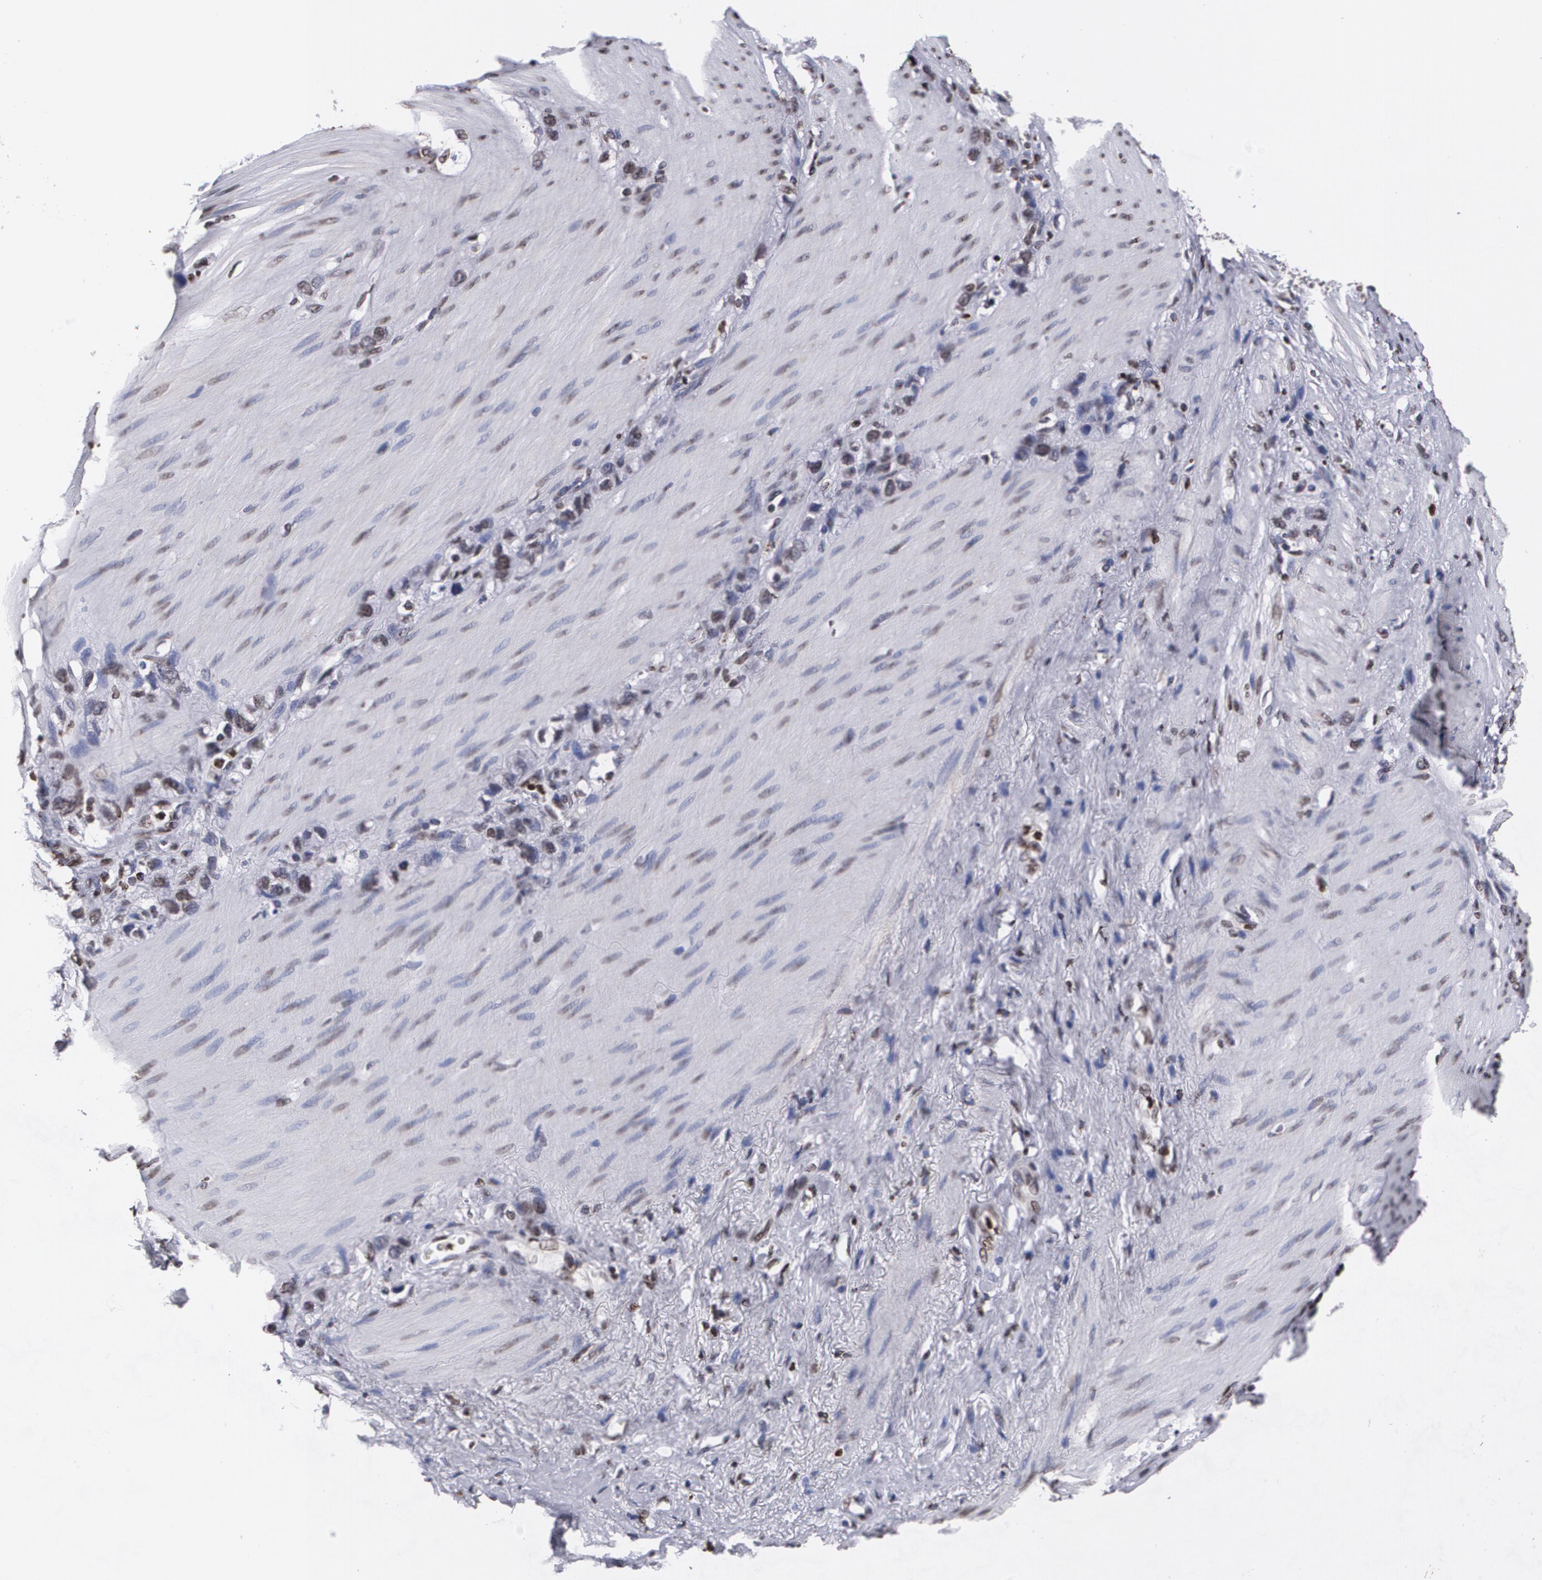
{"staining": {"intensity": "negative", "quantity": "none", "location": "none"}, "tissue": "stomach cancer", "cell_type": "Tumor cells", "image_type": "cancer", "snomed": [{"axis": "morphology", "description": "Normal tissue, NOS"}, {"axis": "morphology", "description": "Adenocarcinoma, NOS"}, {"axis": "morphology", "description": "Adenocarcinoma, High grade"}, {"axis": "topography", "description": "Stomach, upper"}, {"axis": "topography", "description": "Stomach"}], "caption": "Tumor cells are negative for brown protein staining in stomach cancer.", "gene": "MVP", "patient": {"sex": "female", "age": 65}}